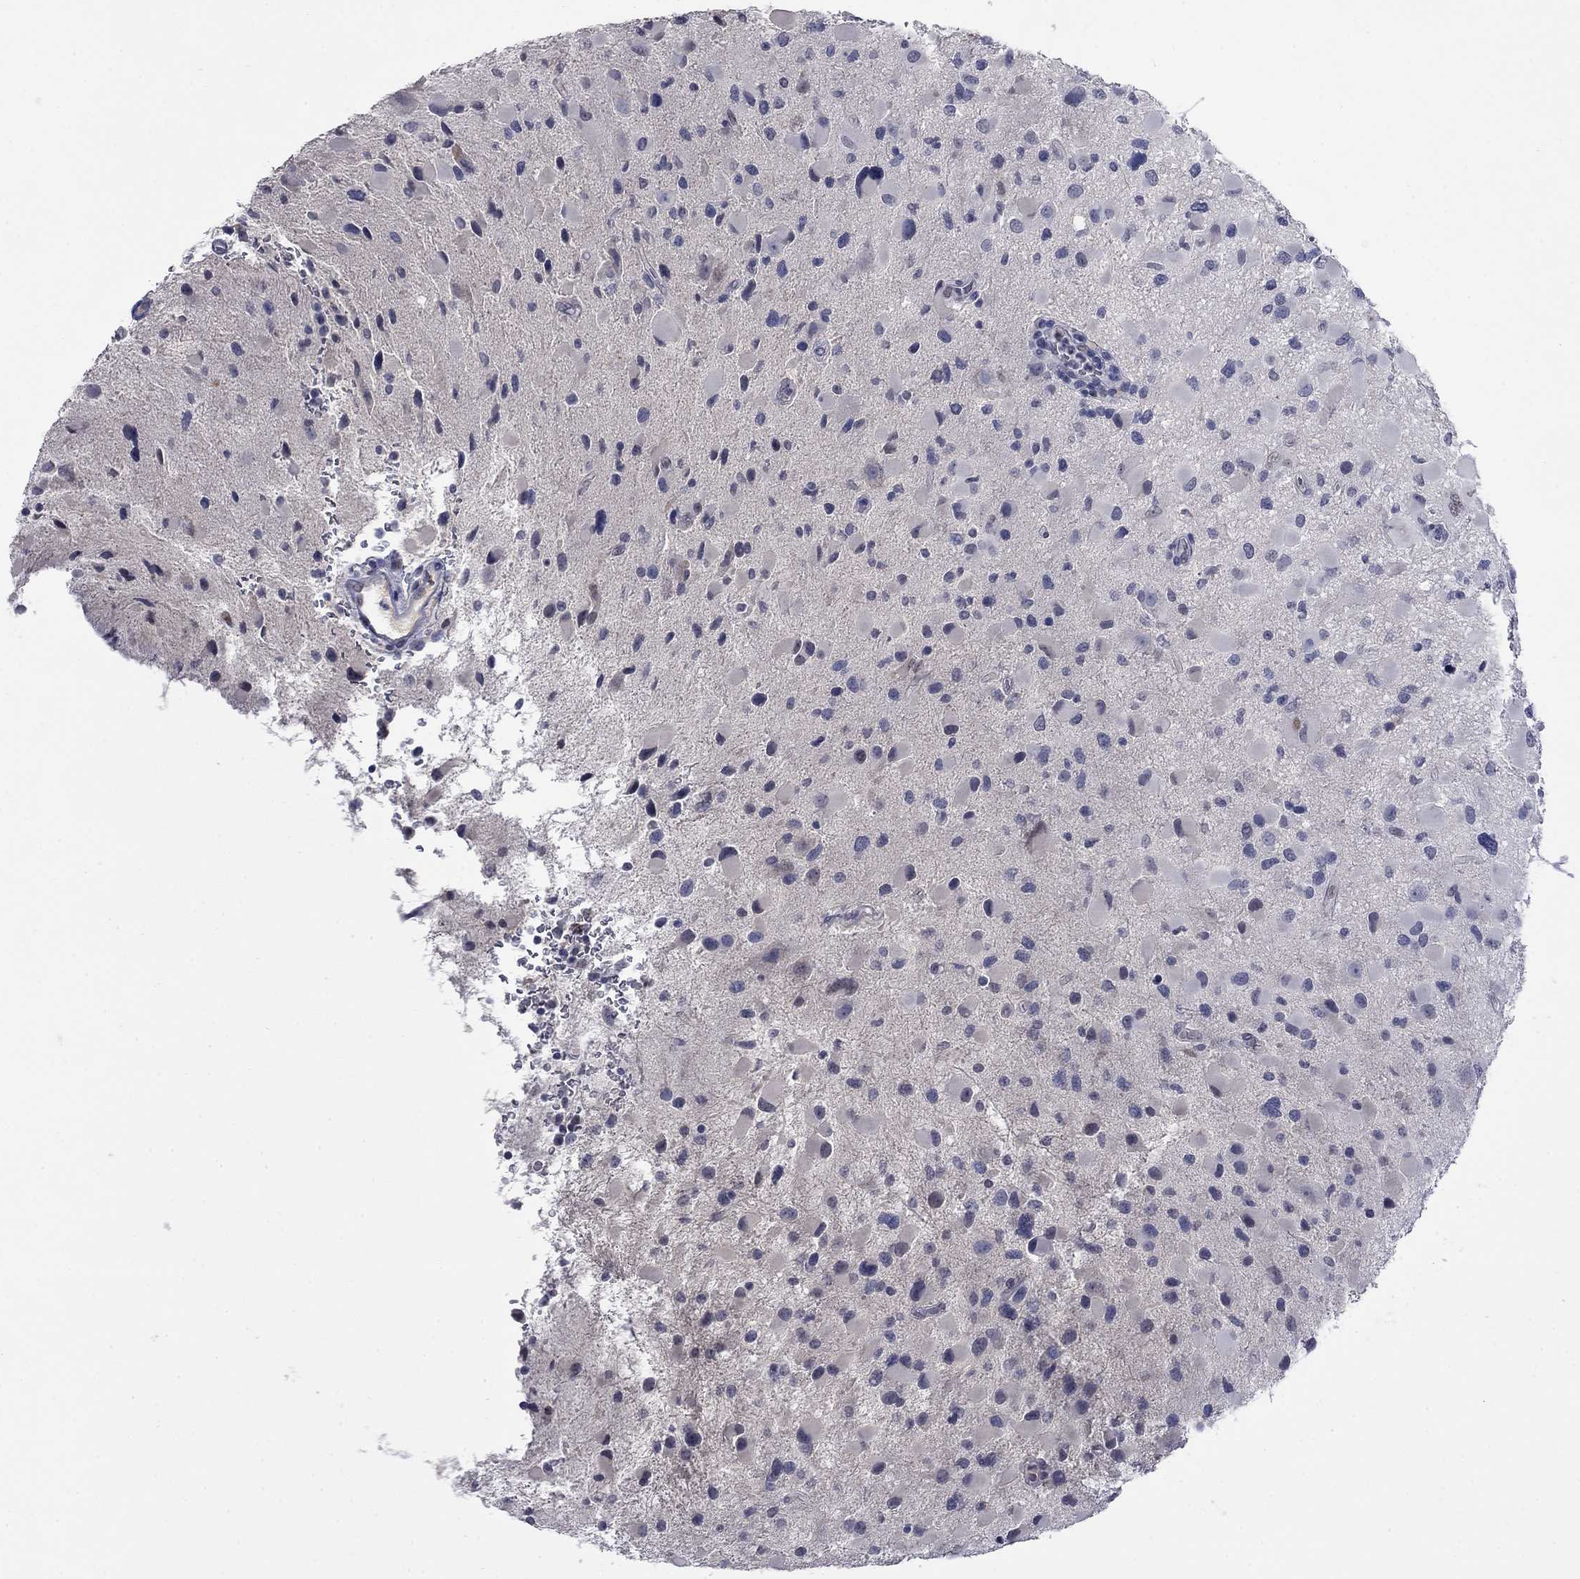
{"staining": {"intensity": "negative", "quantity": "none", "location": "none"}, "tissue": "glioma", "cell_type": "Tumor cells", "image_type": "cancer", "snomed": [{"axis": "morphology", "description": "Glioma, malignant, Low grade"}, {"axis": "topography", "description": "Brain"}], "caption": "Micrograph shows no significant protein staining in tumor cells of malignant low-grade glioma.", "gene": "SLC51A", "patient": {"sex": "female", "age": 32}}